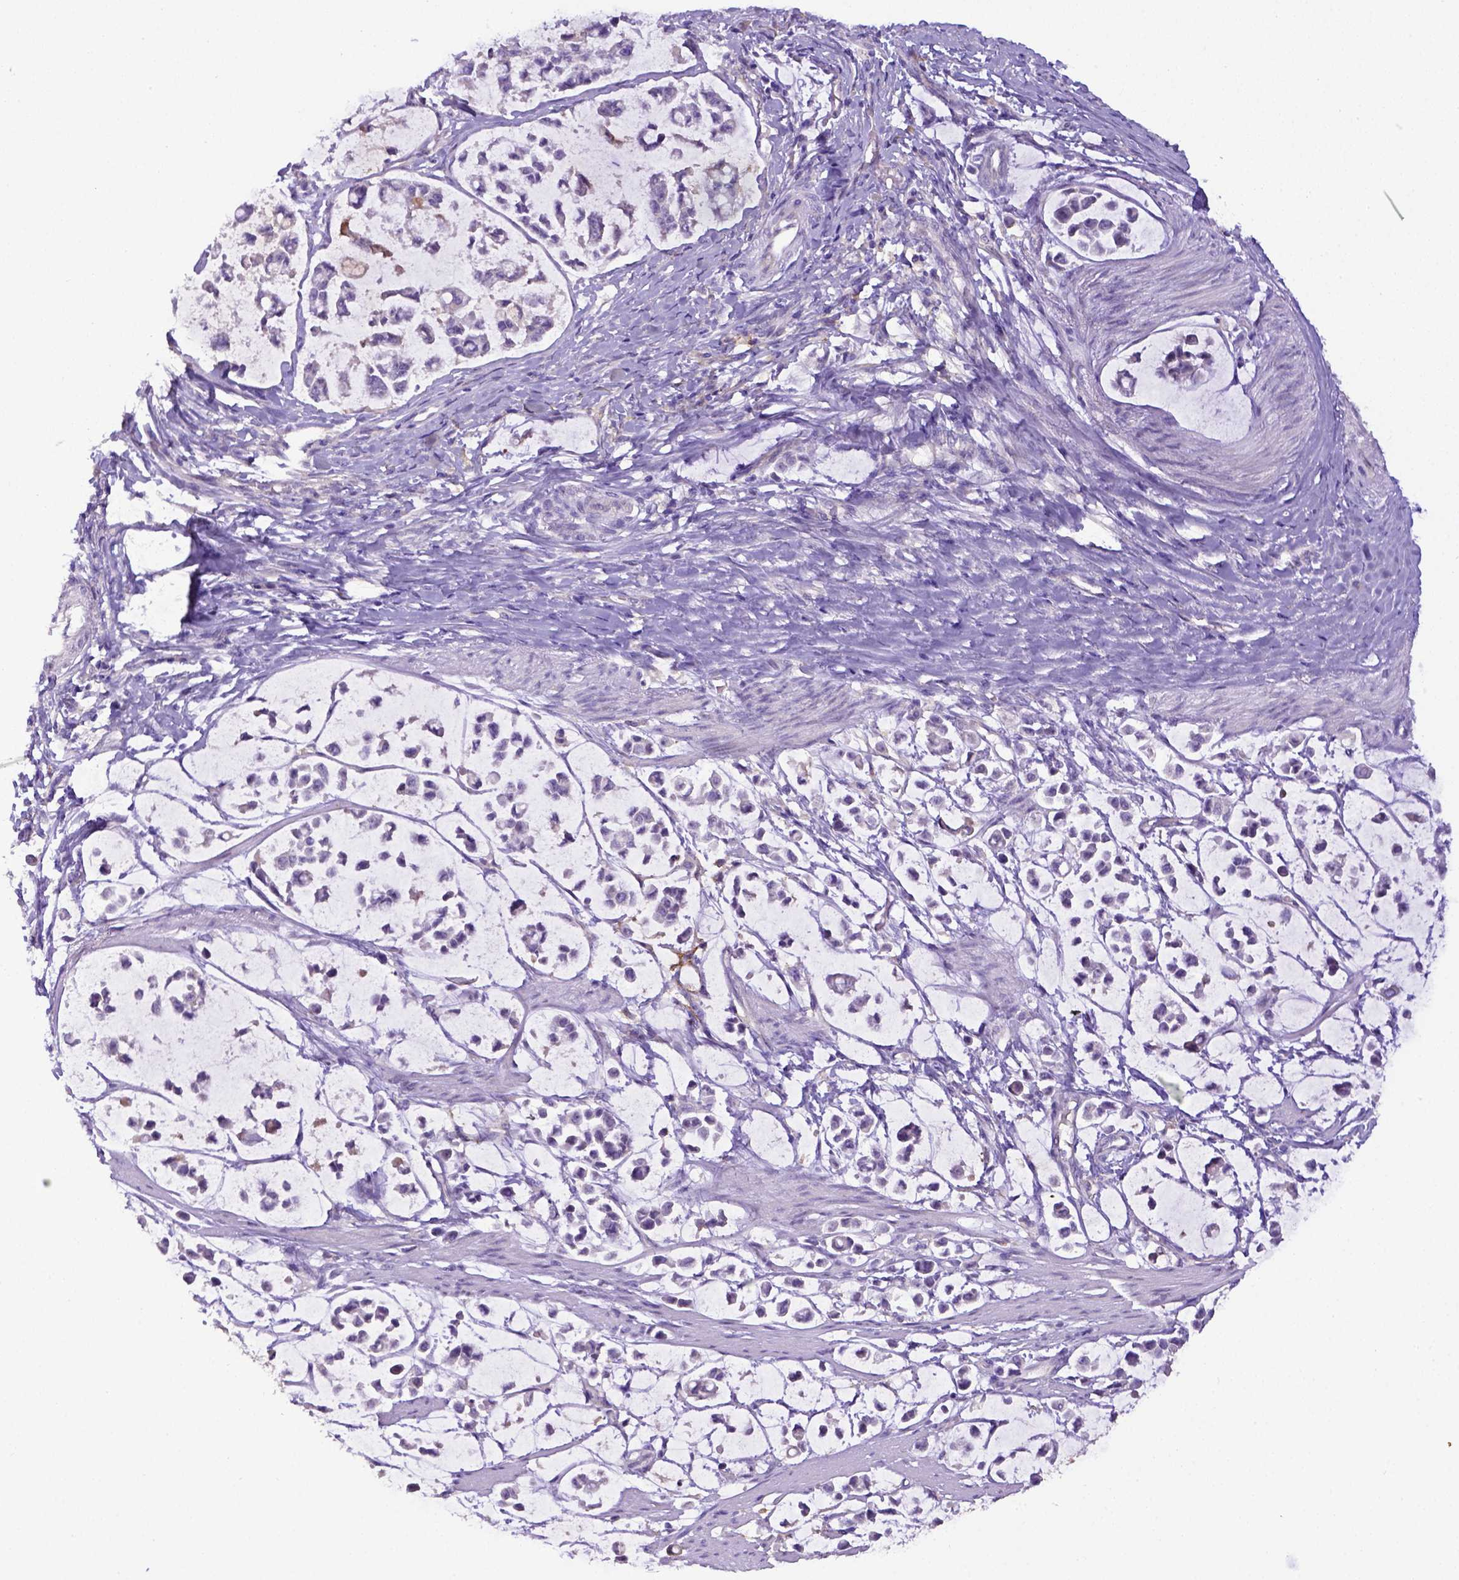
{"staining": {"intensity": "negative", "quantity": "none", "location": "none"}, "tissue": "stomach cancer", "cell_type": "Tumor cells", "image_type": "cancer", "snomed": [{"axis": "morphology", "description": "Adenocarcinoma, NOS"}, {"axis": "topography", "description": "Stomach"}], "caption": "There is no significant expression in tumor cells of stomach cancer (adenocarcinoma).", "gene": "CD40", "patient": {"sex": "male", "age": 82}}